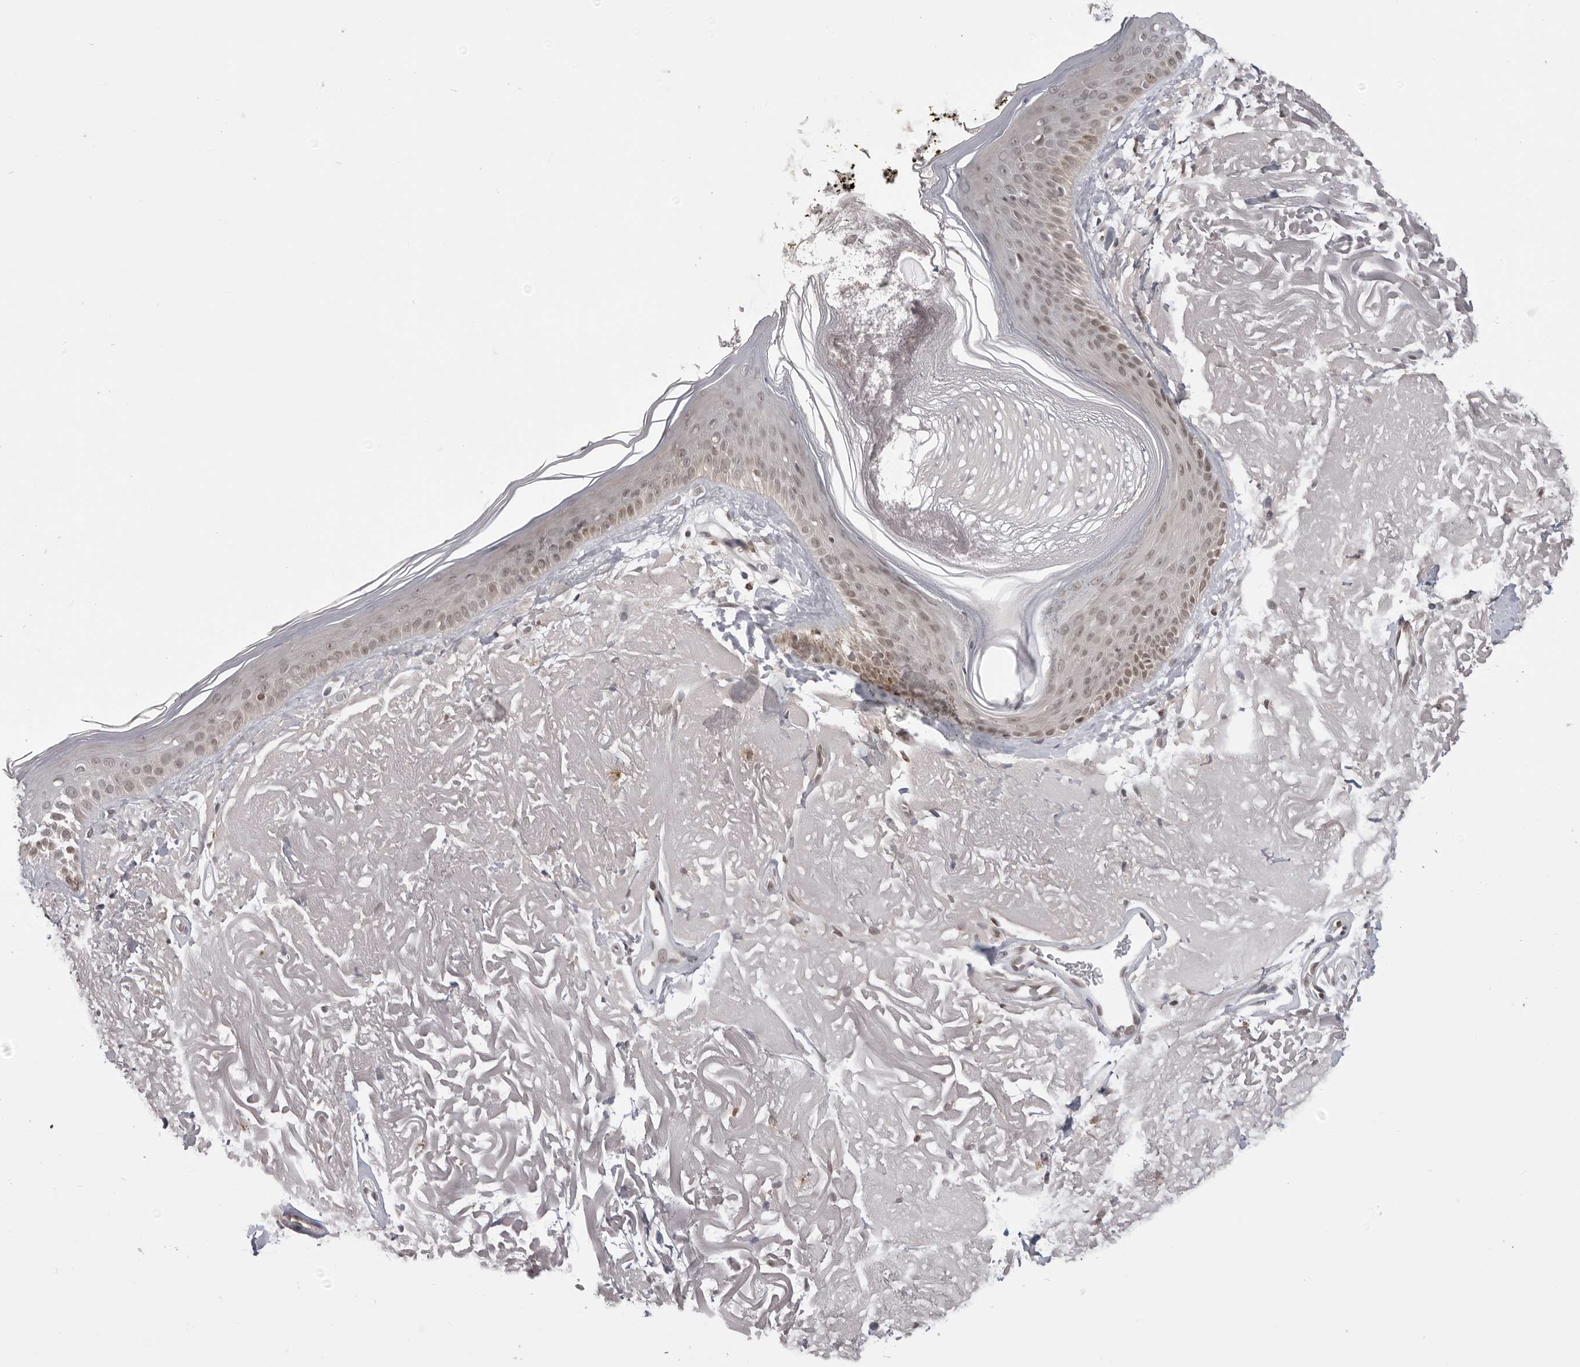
{"staining": {"intensity": "negative", "quantity": "none", "location": "none"}, "tissue": "skin", "cell_type": "Fibroblasts", "image_type": "normal", "snomed": [{"axis": "morphology", "description": "Normal tissue, NOS"}, {"axis": "topography", "description": "Skin"}, {"axis": "topography", "description": "Skeletal muscle"}], "caption": "This photomicrograph is of normal skin stained with IHC to label a protein in brown with the nuclei are counter-stained blue. There is no staining in fibroblasts.", "gene": "SRGAP2", "patient": {"sex": "male", "age": 83}}